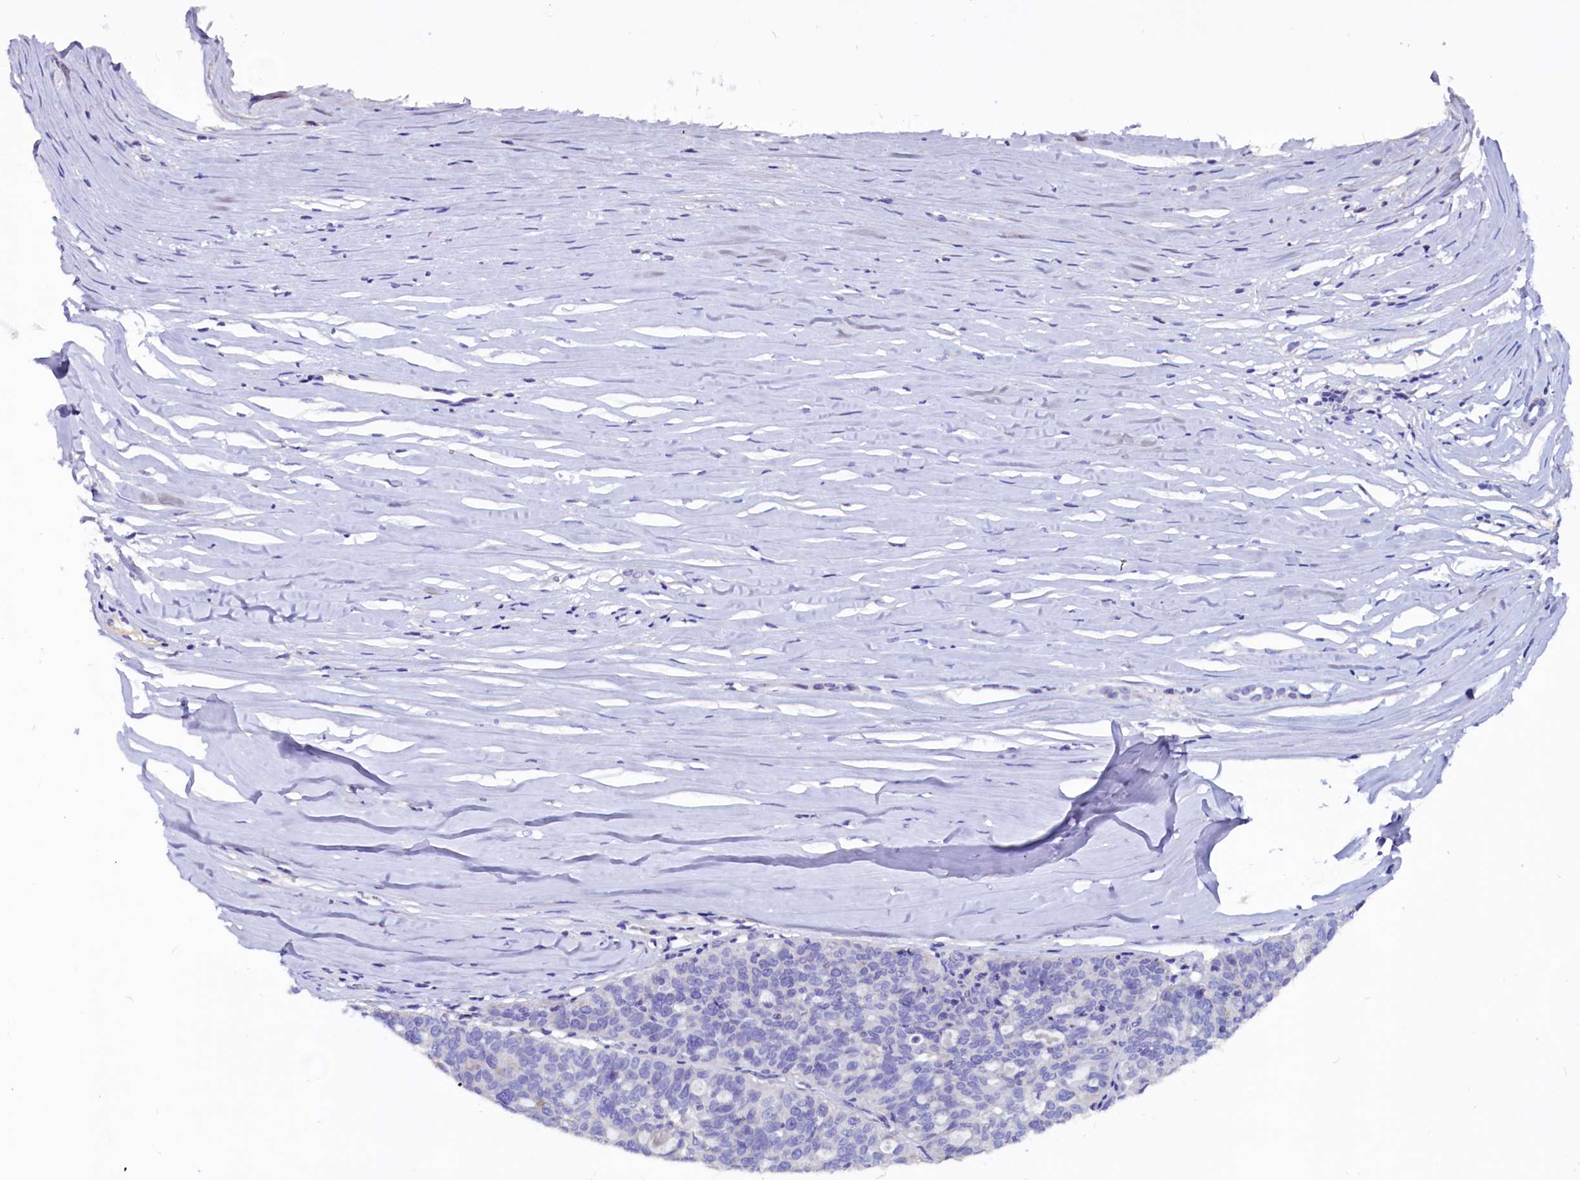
{"staining": {"intensity": "negative", "quantity": "none", "location": "none"}, "tissue": "ovarian cancer", "cell_type": "Tumor cells", "image_type": "cancer", "snomed": [{"axis": "morphology", "description": "Cystadenocarcinoma, serous, NOS"}, {"axis": "topography", "description": "Ovary"}], "caption": "An image of ovarian cancer (serous cystadenocarcinoma) stained for a protein exhibits no brown staining in tumor cells.", "gene": "CCBE1", "patient": {"sex": "female", "age": 59}}